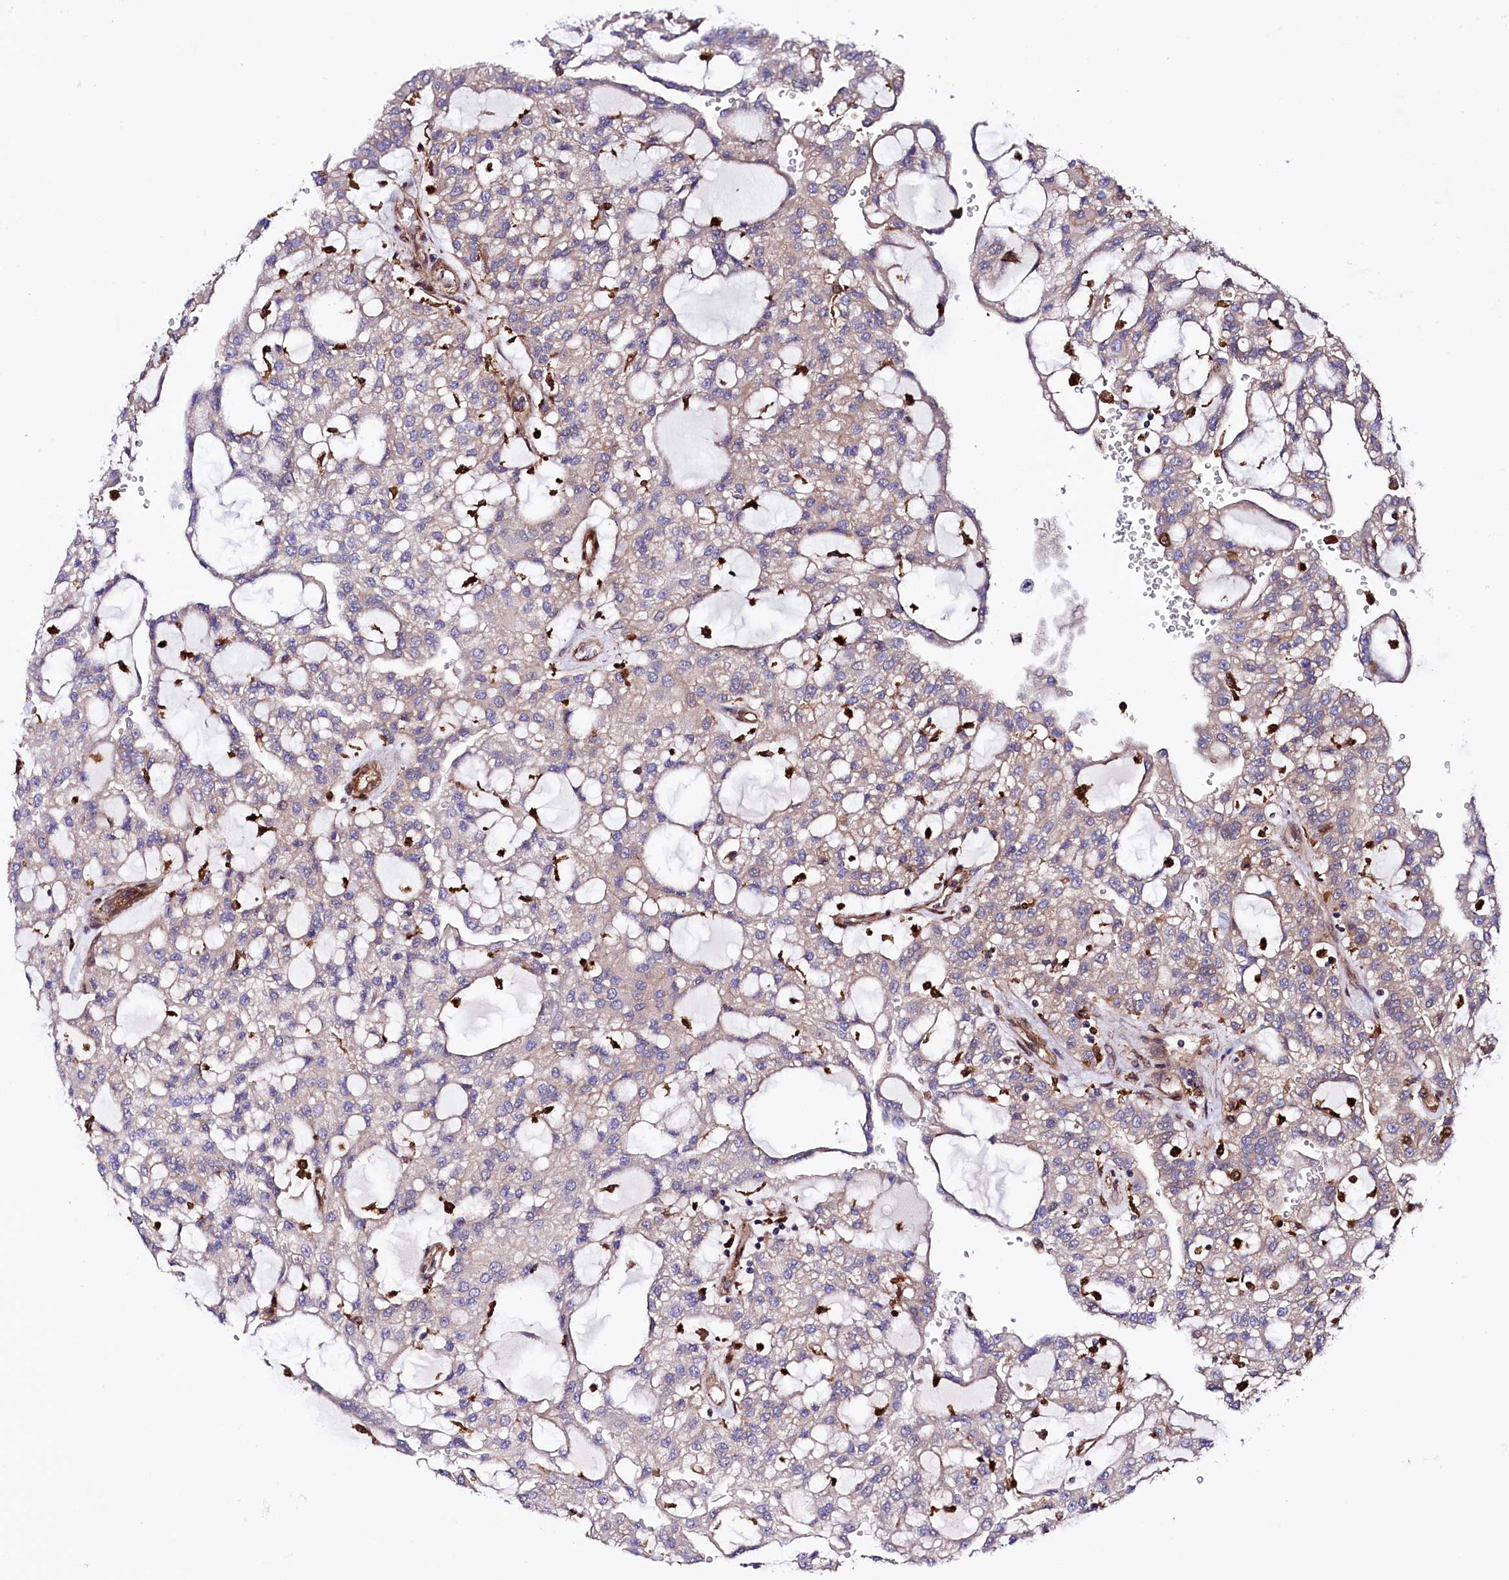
{"staining": {"intensity": "weak", "quantity": "25%-75%", "location": "cytoplasmic/membranous"}, "tissue": "renal cancer", "cell_type": "Tumor cells", "image_type": "cancer", "snomed": [{"axis": "morphology", "description": "Adenocarcinoma, NOS"}, {"axis": "topography", "description": "Kidney"}], "caption": "Tumor cells demonstrate weak cytoplasmic/membranous positivity in about 25%-75% of cells in renal cancer (adenocarcinoma).", "gene": "STAMBPL1", "patient": {"sex": "male", "age": 63}}